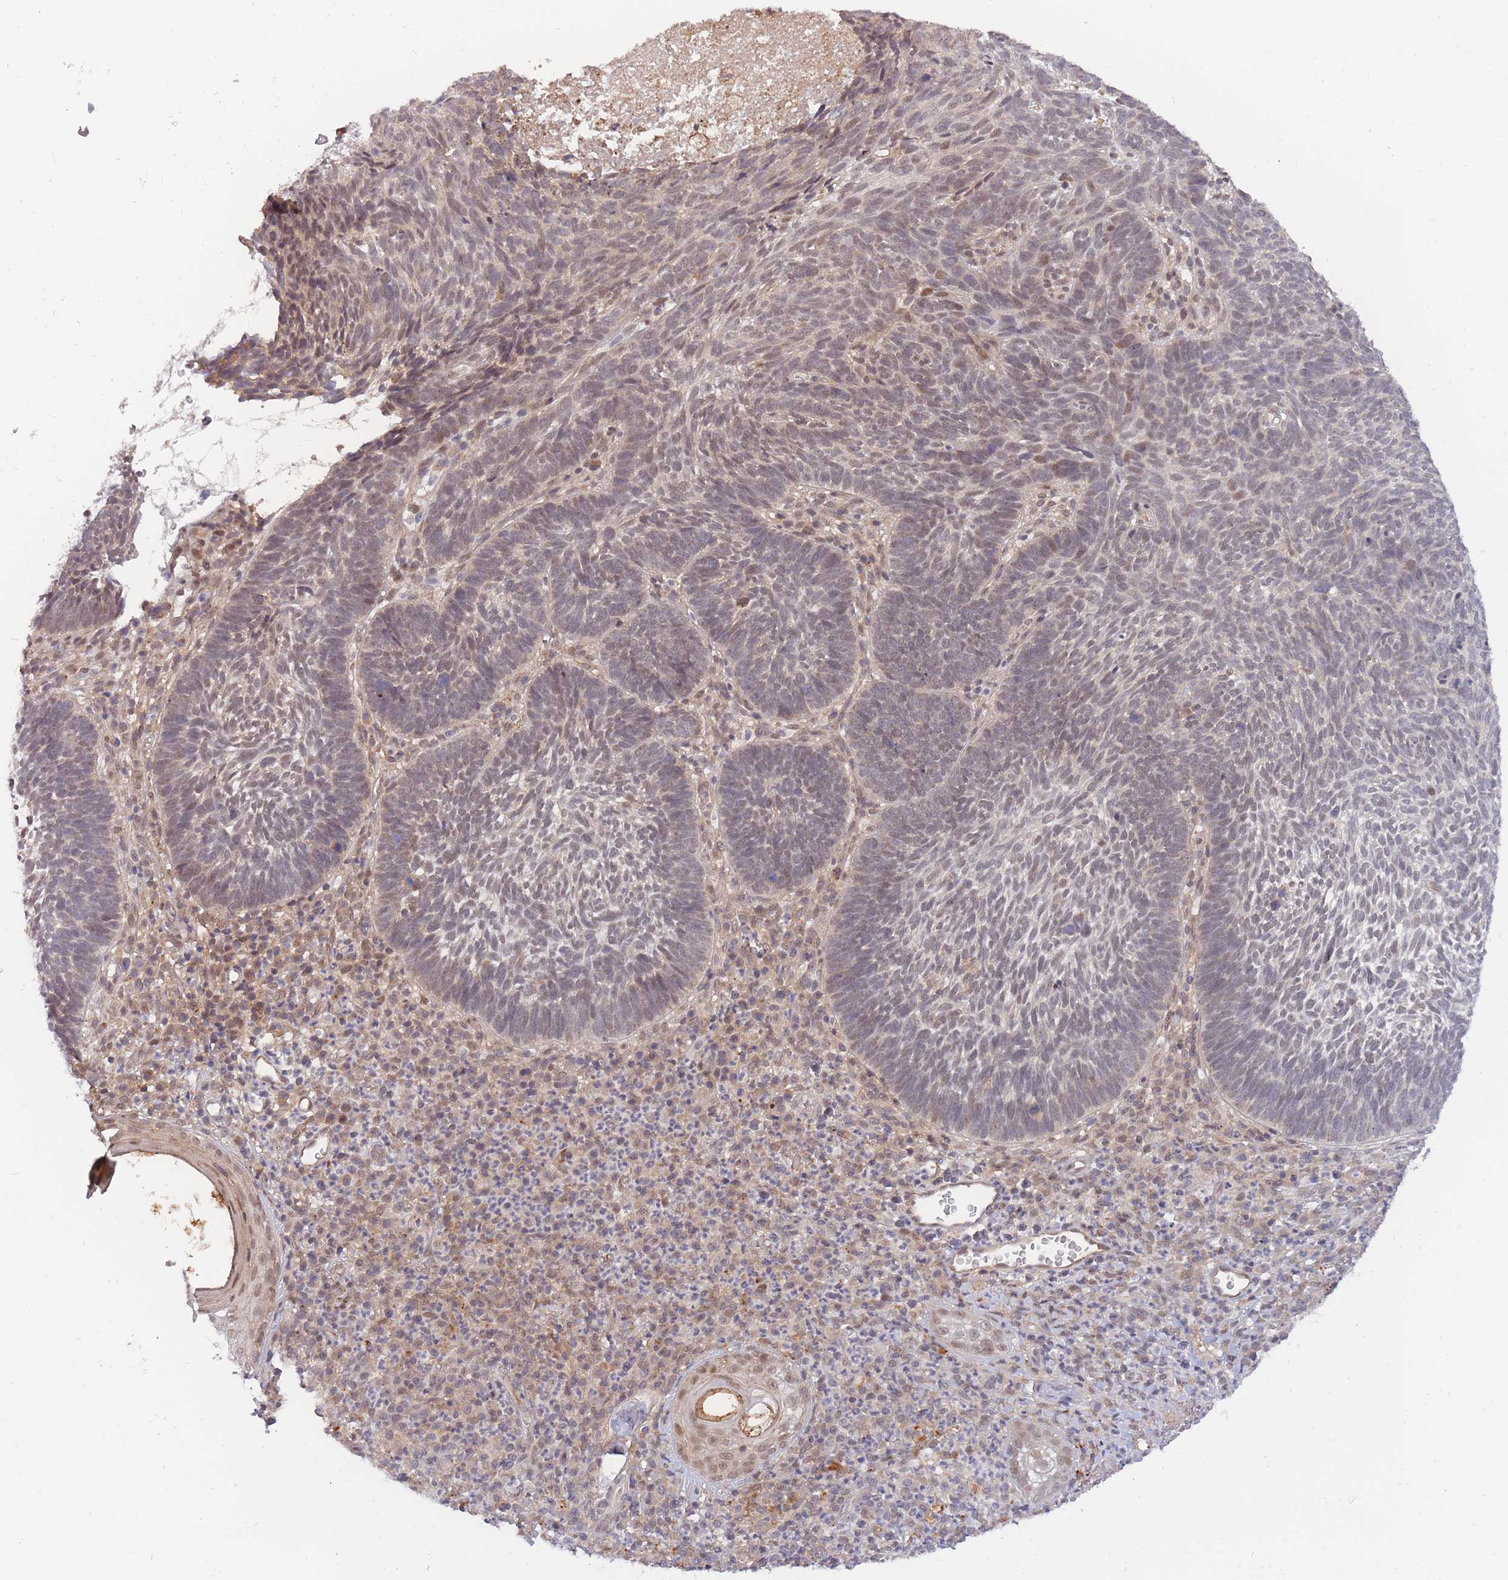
{"staining": {"intensity": "weak", "quantity": "<25%", "location": "nuclear"}, "tissue": "skin cancer", "cell_type": "Tumor cells", "image_type": "cancer", "snomed": [{"axis": "morphology", "description": "Basal cell carcinoma"}, {"axis": "topography", "description": "Skin"}], "caption": "High power microscopy micrograph of an immunohistochemistry image of skin cancer, revealing no significant positivity in tumor cells.", "gene": "BOD1L1", "patient": {"sex": "male", "age": 88}}